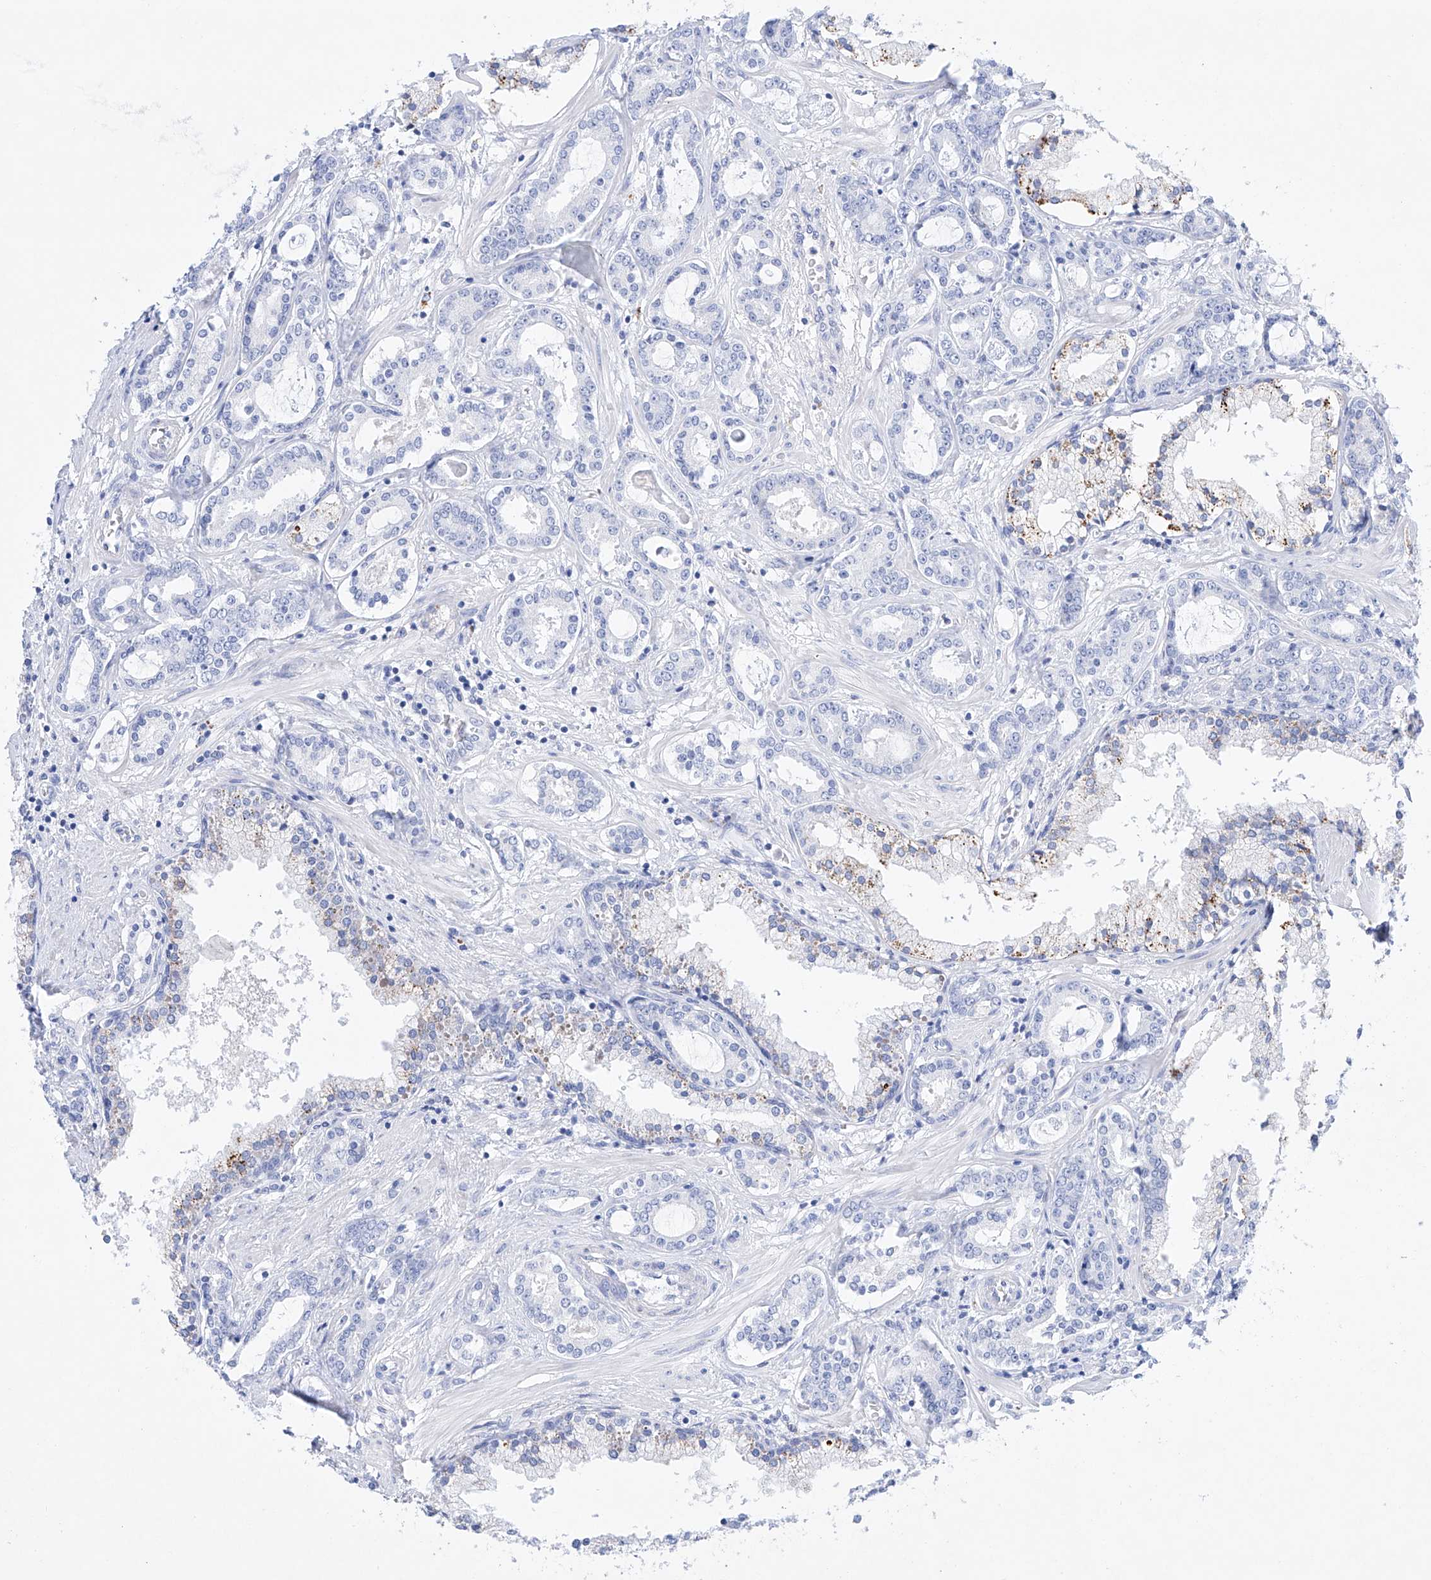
{"staining": {"intensity": "negative", "quantity": "none", "location": "none"}, "tissue": "prostate cancer", "cell_type": "Tumor cells", "image_type": "cancer", "snomed": [{"axis": "morphology", "description": "Adenocarcinoma, High grade"}, {"axis": "topography", "description": "Prostate"}], "caption": "Immunohistochemistry (IHC) histopathology image of neoplastic tissue: human prostate high-grade adenocarcinoma stained with DAB (3,3'-diaminobenzidine) demonstrates no significant protein staining in tumor cells.", "gene": "LURAP1", "patient": {"sex": "male", "age": 58}}